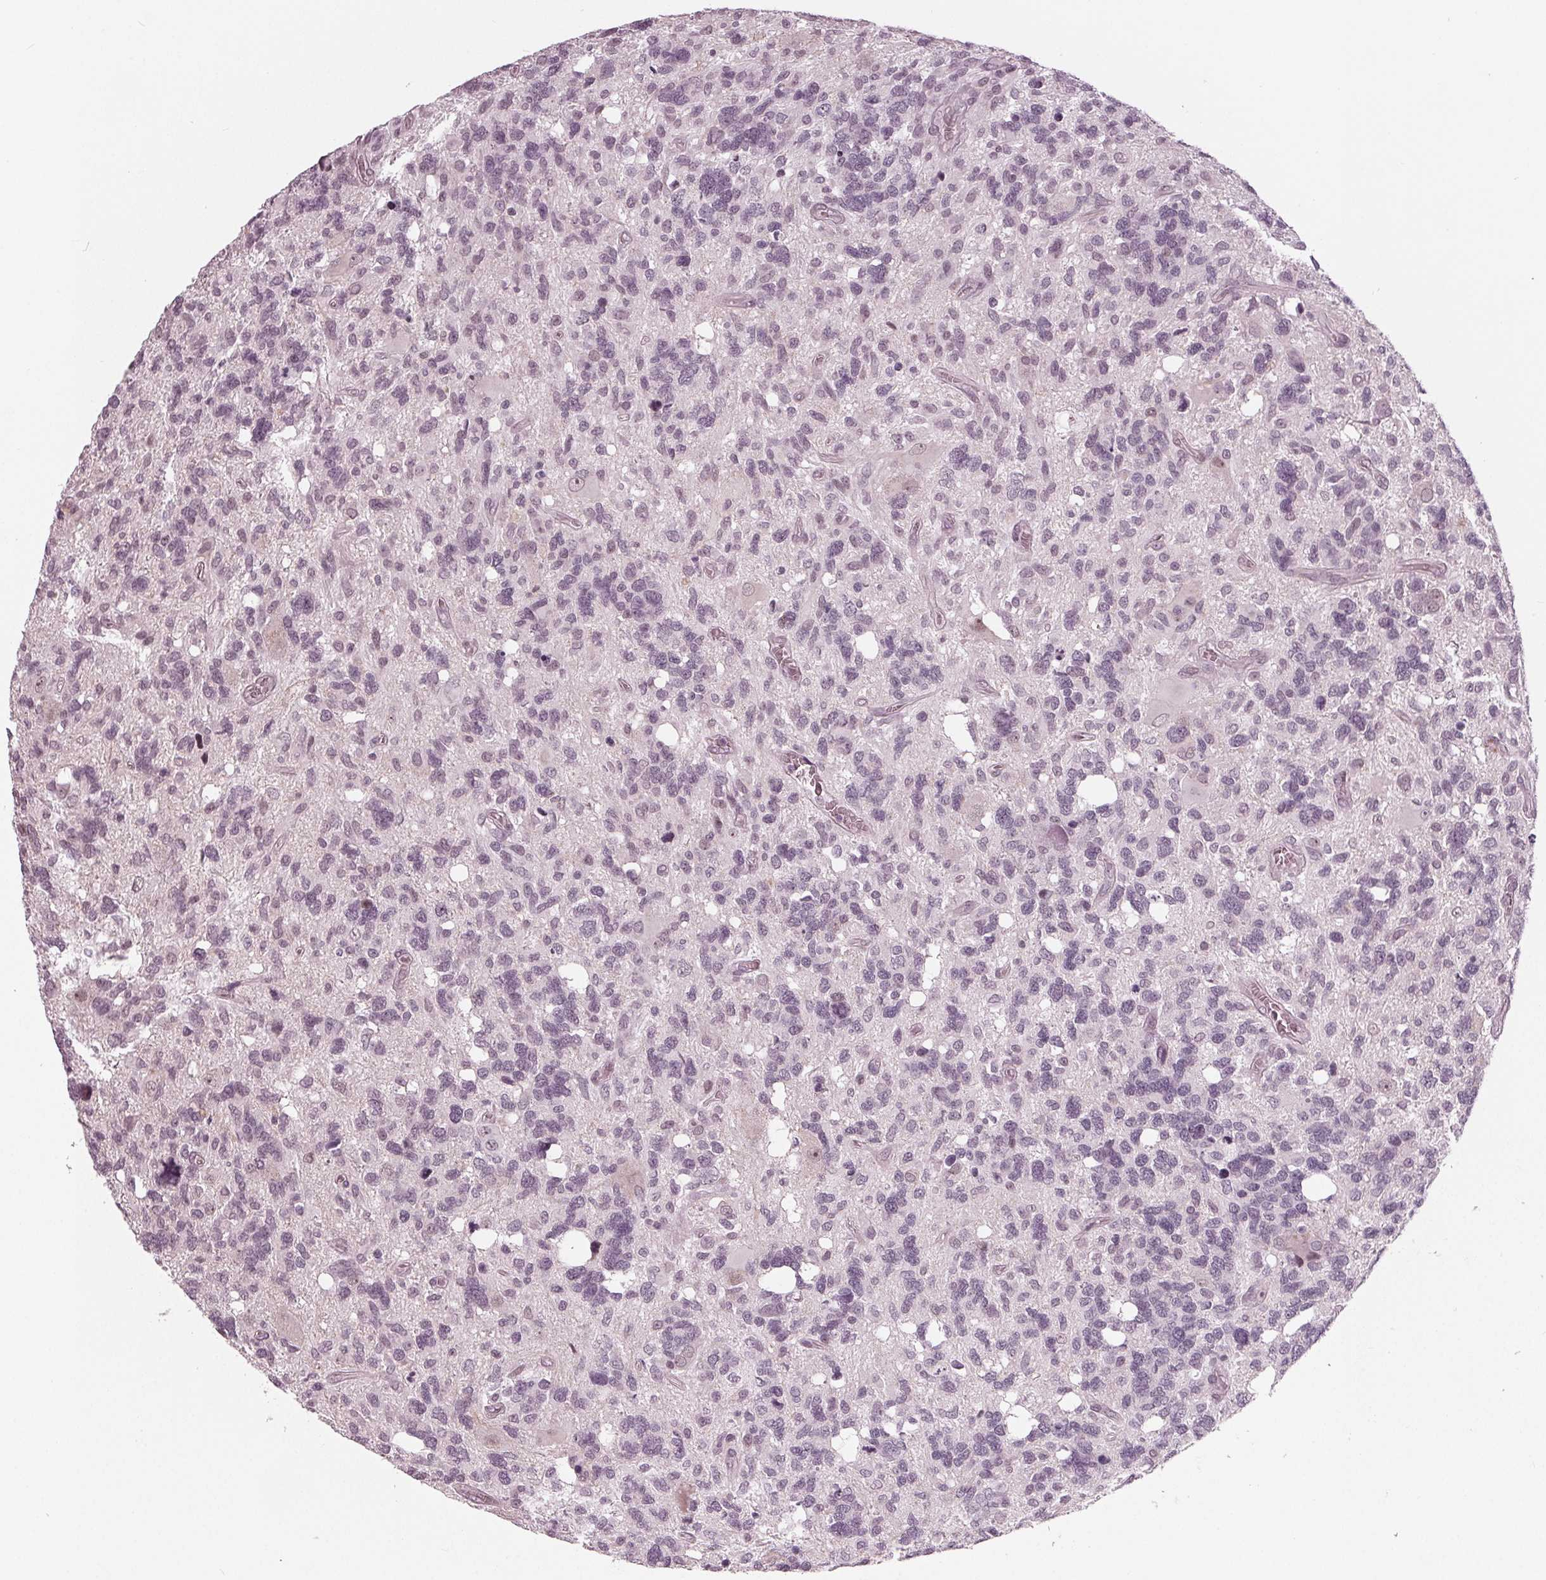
{"staining": {"intensity": "negative", "quantity": "none", "location": "none"}, "tissue": "glioma", "cell_type": "Tumor cells", "image_type": "cancer", "snomed": [{"axis": "morphology", "description": "Glioma, malignant, High grade"}, {"axis": "topography", "description": "Brain"}], "caption": "Immunohistochemistry (IHC) histopathology image of neoplastic tissue: human glioma stained with DAB (3,3'-diaminobenzidine) reveals no significant protein staining in tumor cells.", "gene": "ADPRHL1", "patient": {"sex": "male", "age": 49}}